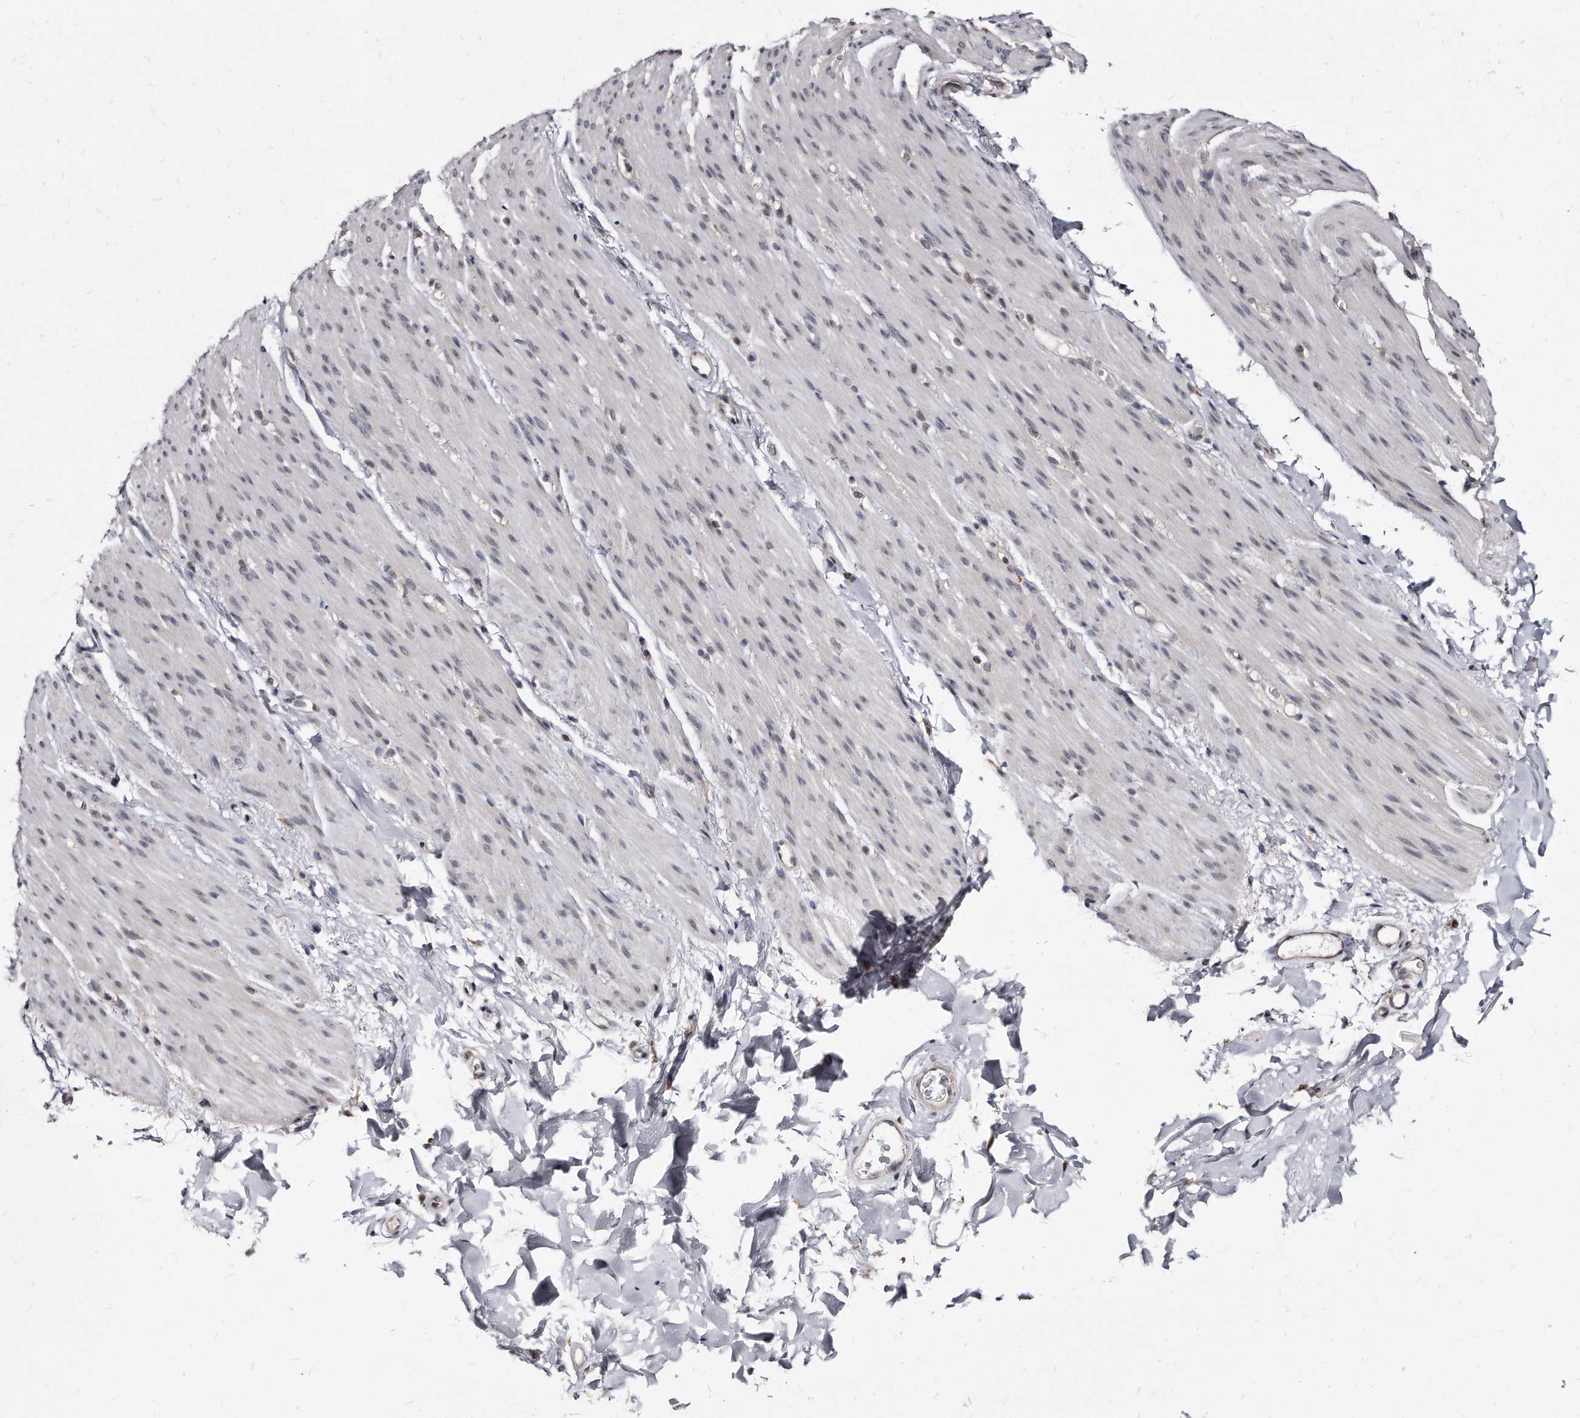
{"staining": {"intensity": "negative", "quantity": "none", "location": "none"}, "tissue": "smooth muscle", "cell_type": "Smooth muscle cells", "image_type": "normal", "snomed": [{"axis": "morphology", "description": "Normal tissue, NOS"}, {"axis": "topography", "description": "Colon"}, {"axis": "topography", "description": "Peripheral nerve tissue"}], "caption": "The histopathology image exhibits no staining of smooth muscle cells in normal smooth muscle. Brightfield microscopy of immunohistochemistry (IHC) stained with DAB (brown) and hematoxylin (blue), captured at high magnification.", "gene": "KLHDC3", "patient": {"sex": "female", "age": 61}}